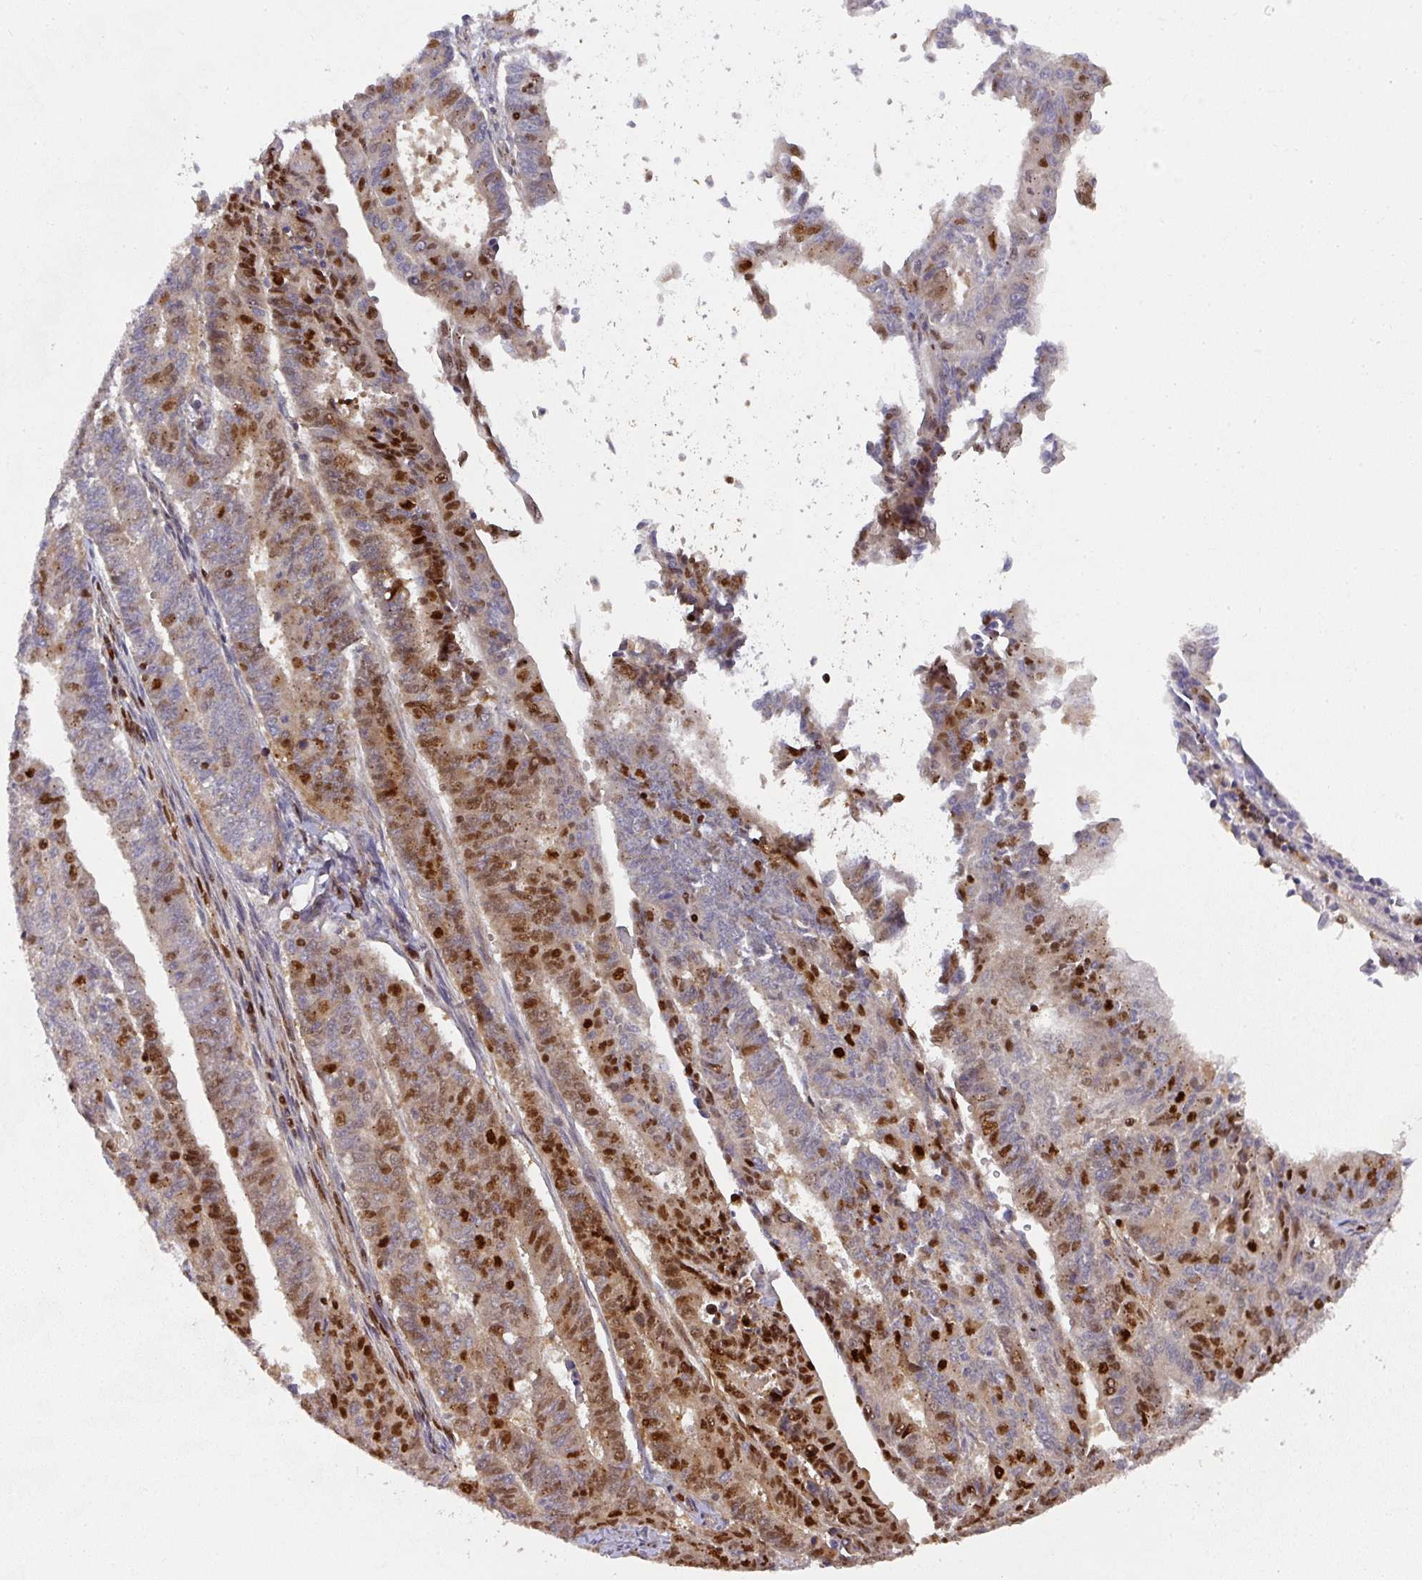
{"staining": {"intensity": "strong", "quantity": "25%-75%", "location": "nuclear"}, "tissue": "endometrial cancer", "cell_type": "Tumor cells", "image_type": "cancer", "snomed": [{"axis": "morphology", "description": "Adenocarcinoma, NOS"}, {"axis": "topography", "description": "Endometrium"}], "caption": "This micrograph exhibits endometrial cancer stained with immunohistochemistry (IHC) to label a protein in brown. The nuclear of tumor cells show strong positivity for the protein. Nuclei are counter-stained blue.", "gene": "DIDO1", "patient": {"sex": "female", "age": 59}}